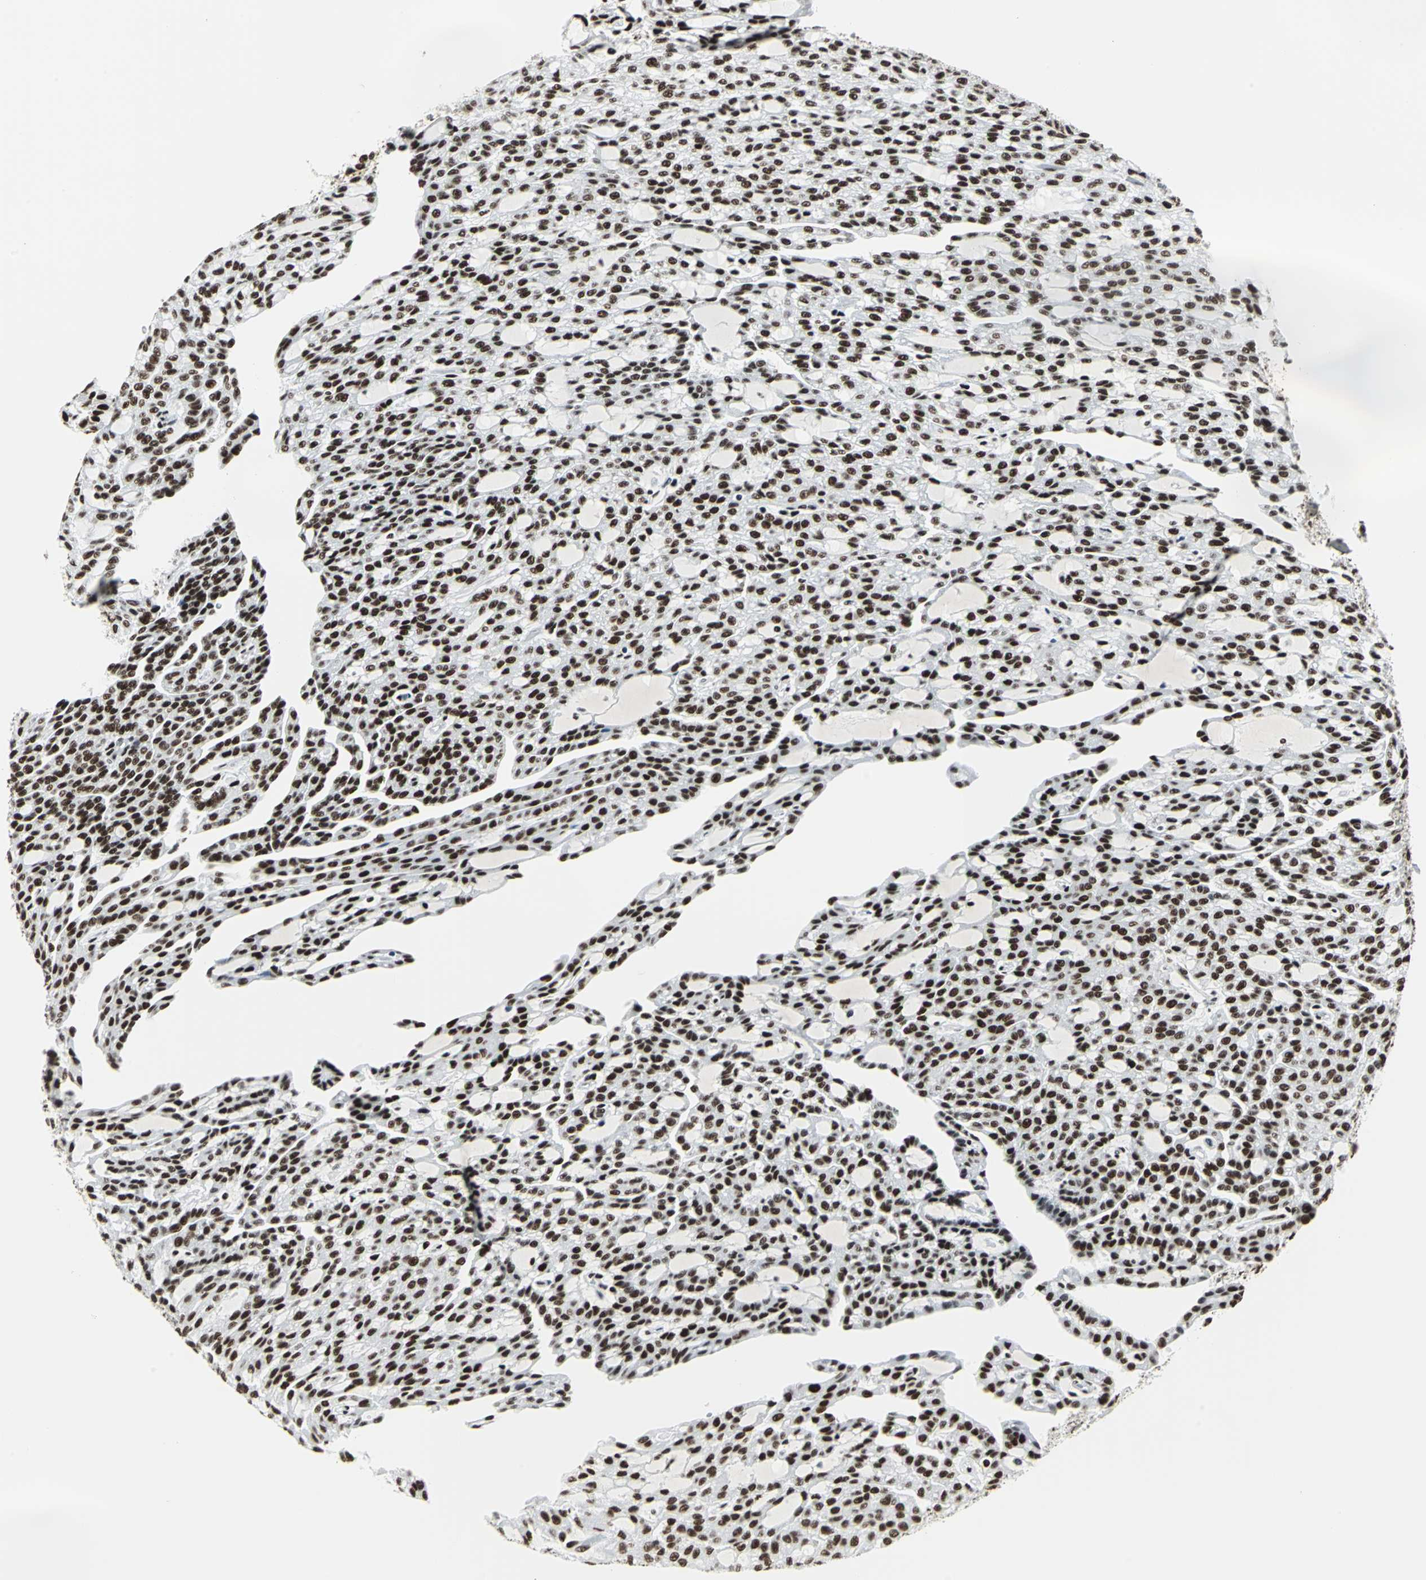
{"staining": {"intensity": "strong", "quantity": ">75%", "location": "nuclear"}, "tissue": "renal cancer", "cell_type": "Tumor cells", "image_type": "cancer", "snomed": [{"axis": "morphology", "description": "Adenocarcinoma, NOS"}, {"axis": "topography", "description": "Kidney"}], "caption": "Renal adenocarcinoma stained with a protein marker exhibits strong staining in tumor cells.", "gene": "HDAC2", "patient": {"sex": "male", "age": 63}}